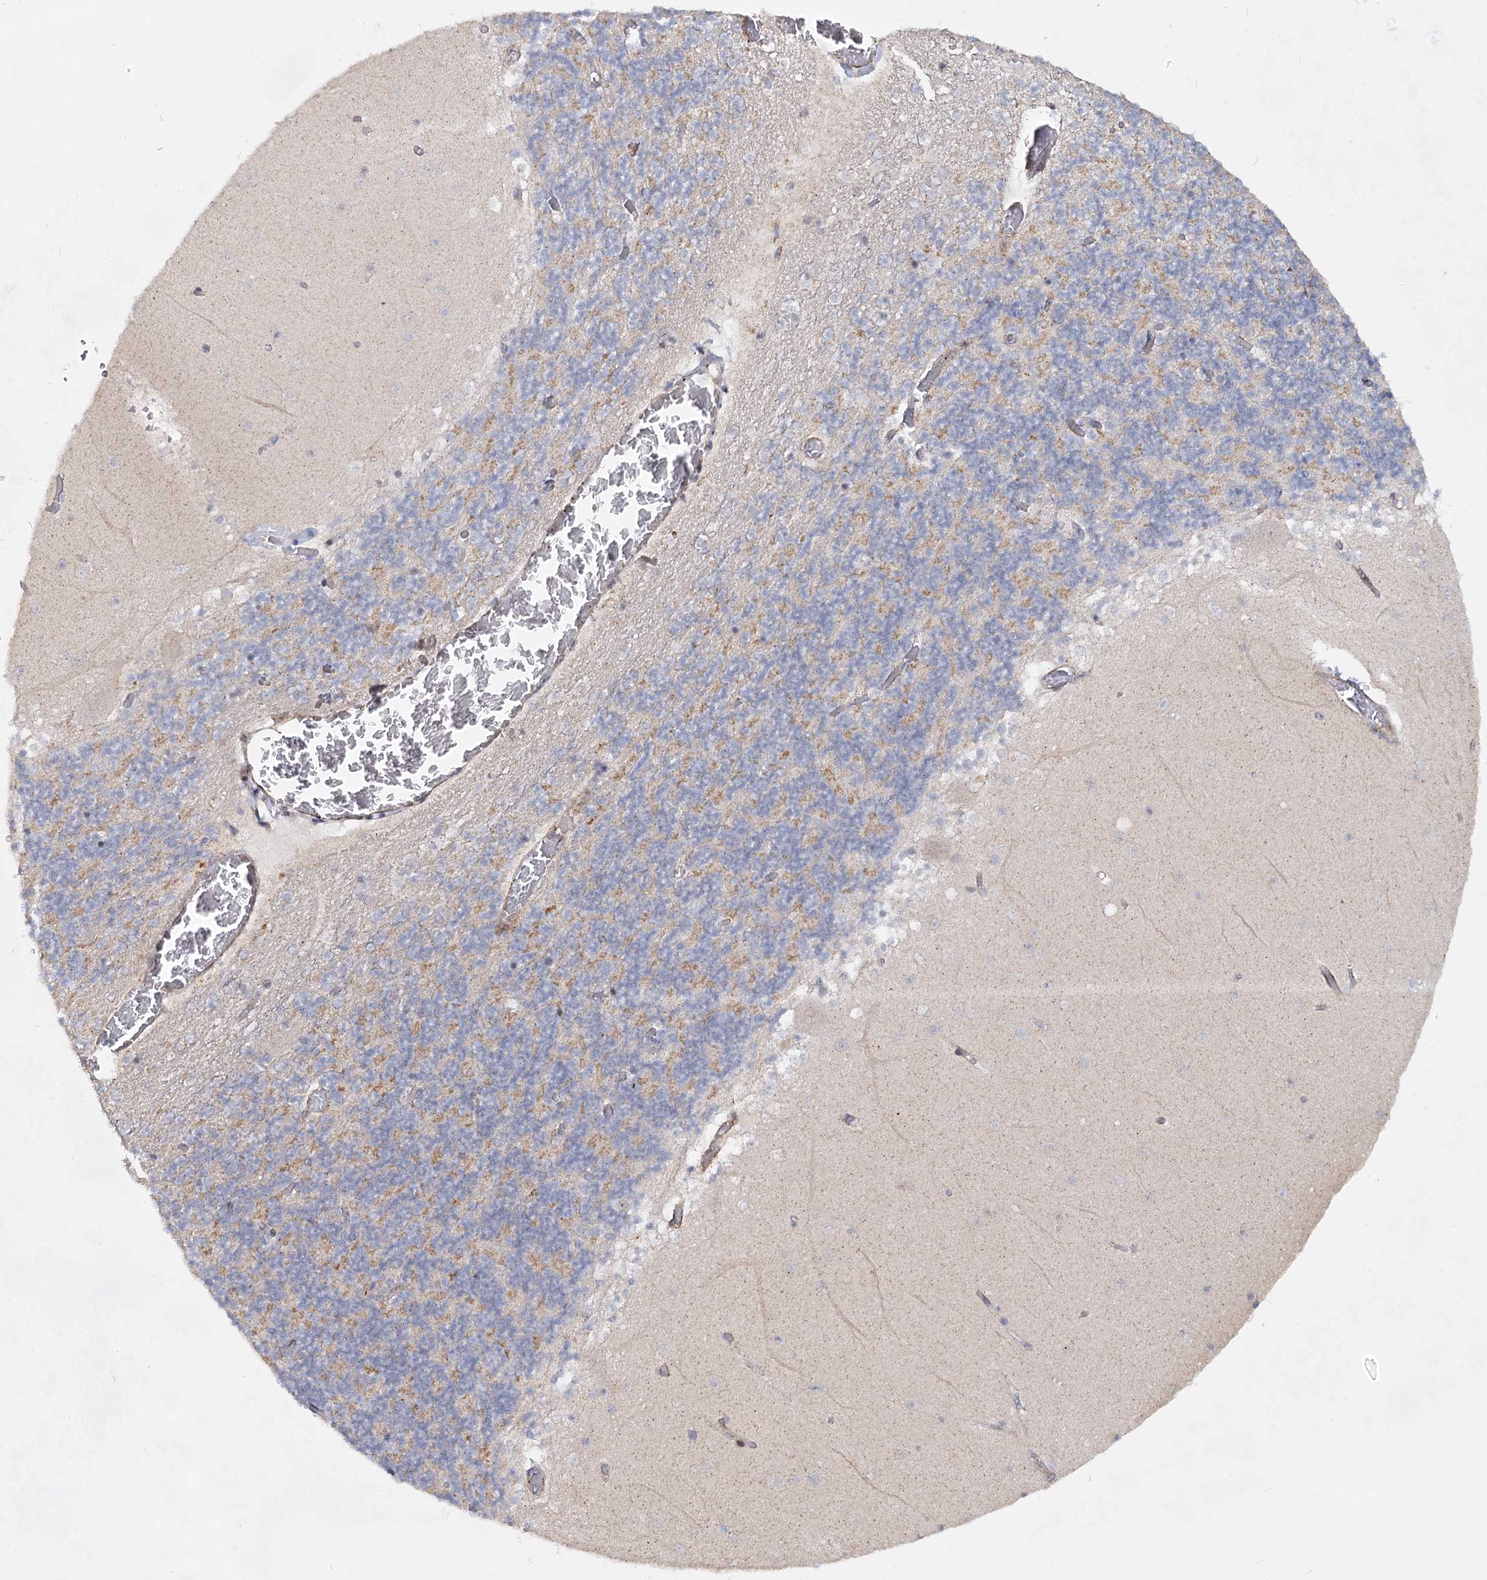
{"staining": {"intensity": "moderate", "quantity": "<25%", "location": "cytoplasmic/membranous"}, "tissue": "cerebellum", "cell_type": "Cells in granular layer", "image_type": "normal", "snomed": [{"axis": "morphology", "description": "Normal tissue, NOS"}, {"axis": "topography", "description": "Cerebellum"}], "caption": "Immunohistochemical staining of normal human cerebellum displays low levels of moderate cytoplasmic/membranous expression in about <25% of cells in granular layer.", "gene": "ATL2", "patient": {"sex": "female", "age": 28}}